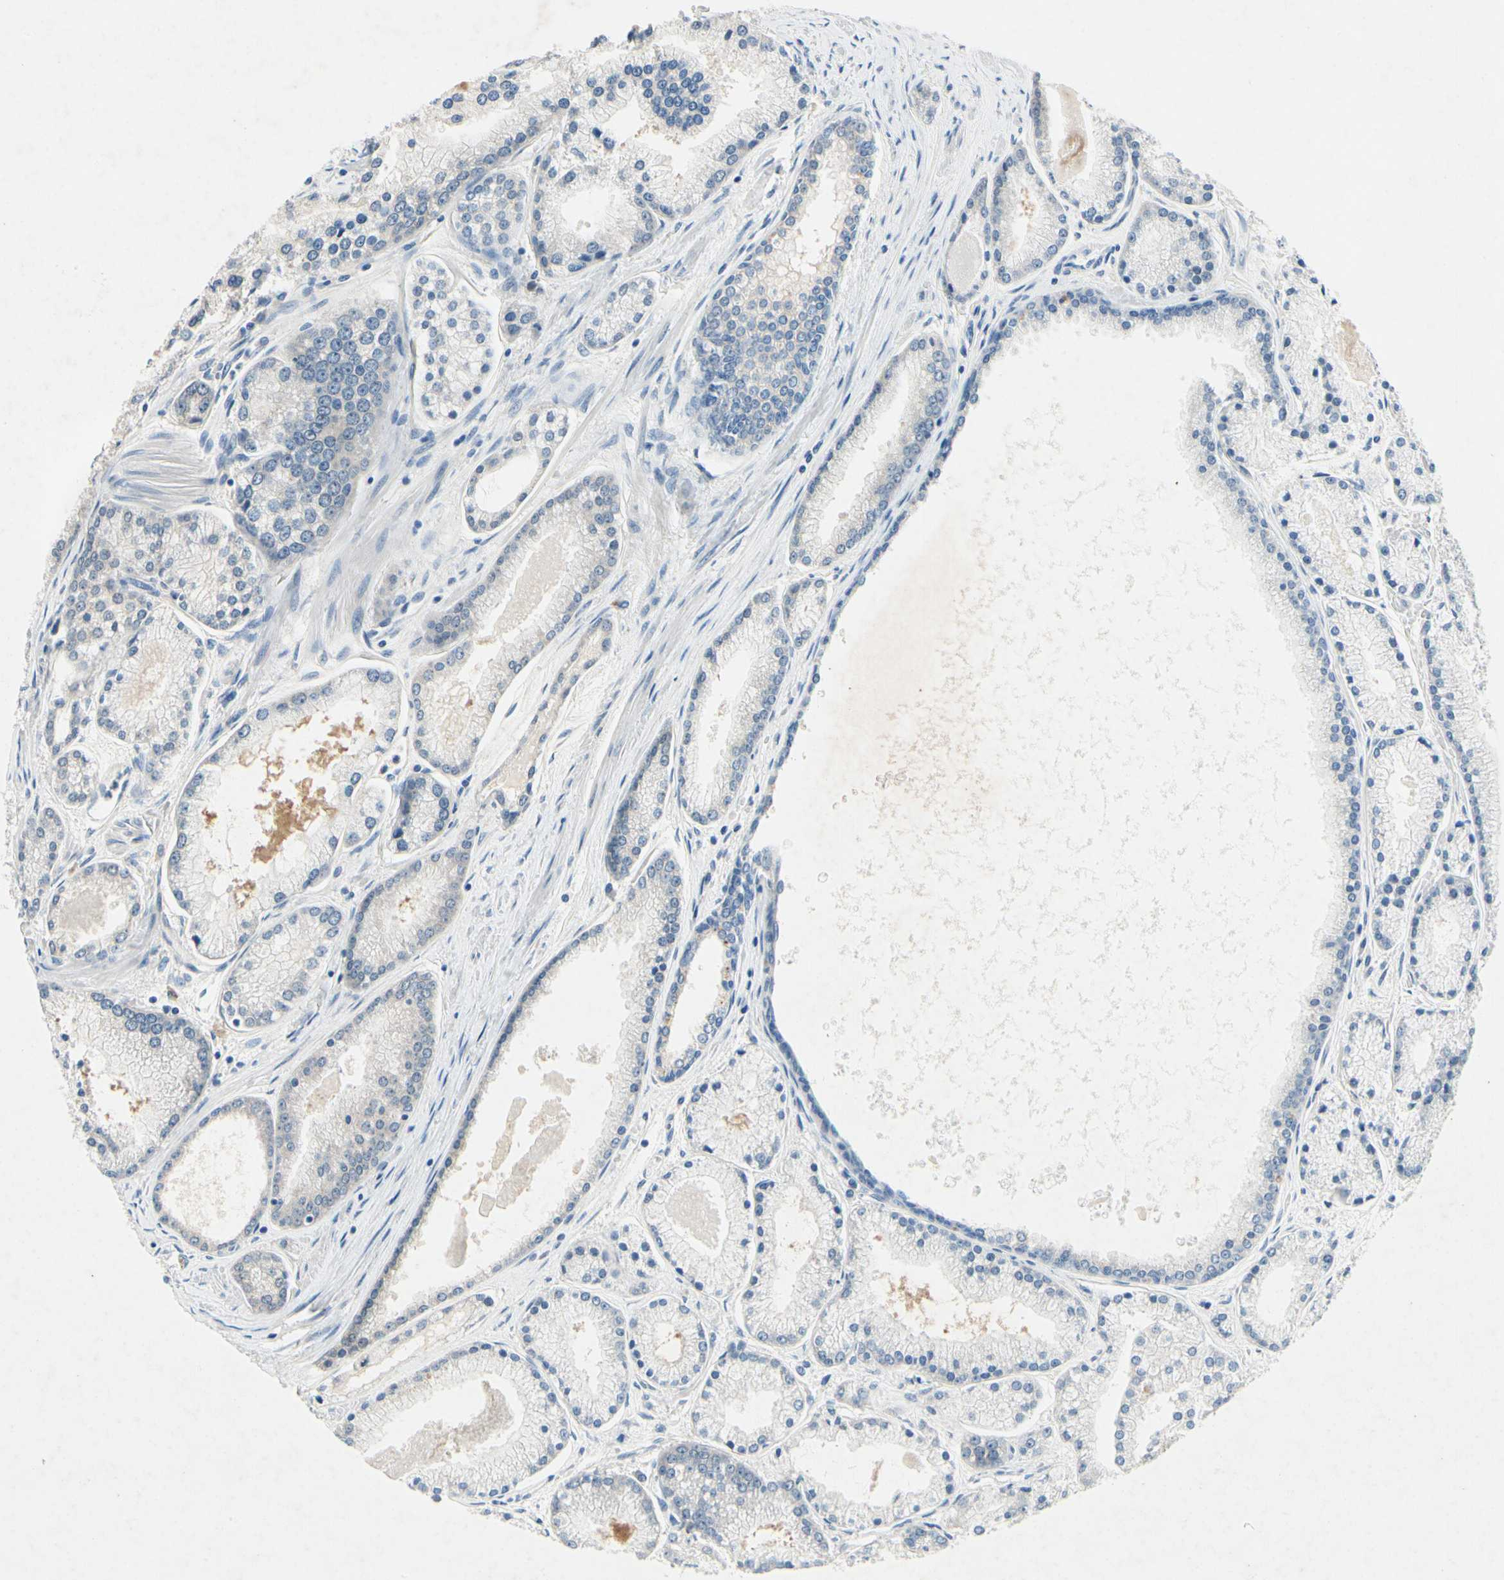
{"staining": {"intensity": "negative", "quantity": "none", "location": "none"}, "tissue": "prostate cancer", "cell_type": "Tumor cells", "image_type": "cancer", "snomed": [{"axis": "morphology", "description": "Adenocarcinoma, High grade"}, {"axis": "topography", "description": "Prostate"}], "caption": "Tumor cells are negative for protein expression in human prostate cancer (adenocarcinoma (high-grade)). (Brightfield microscopy of DAB (3,3'-diaminobenzidine) immunohistochemistry at high magnification).", "gene": "DPY19L3", "patient": {"sex": "male", "age": 61}}